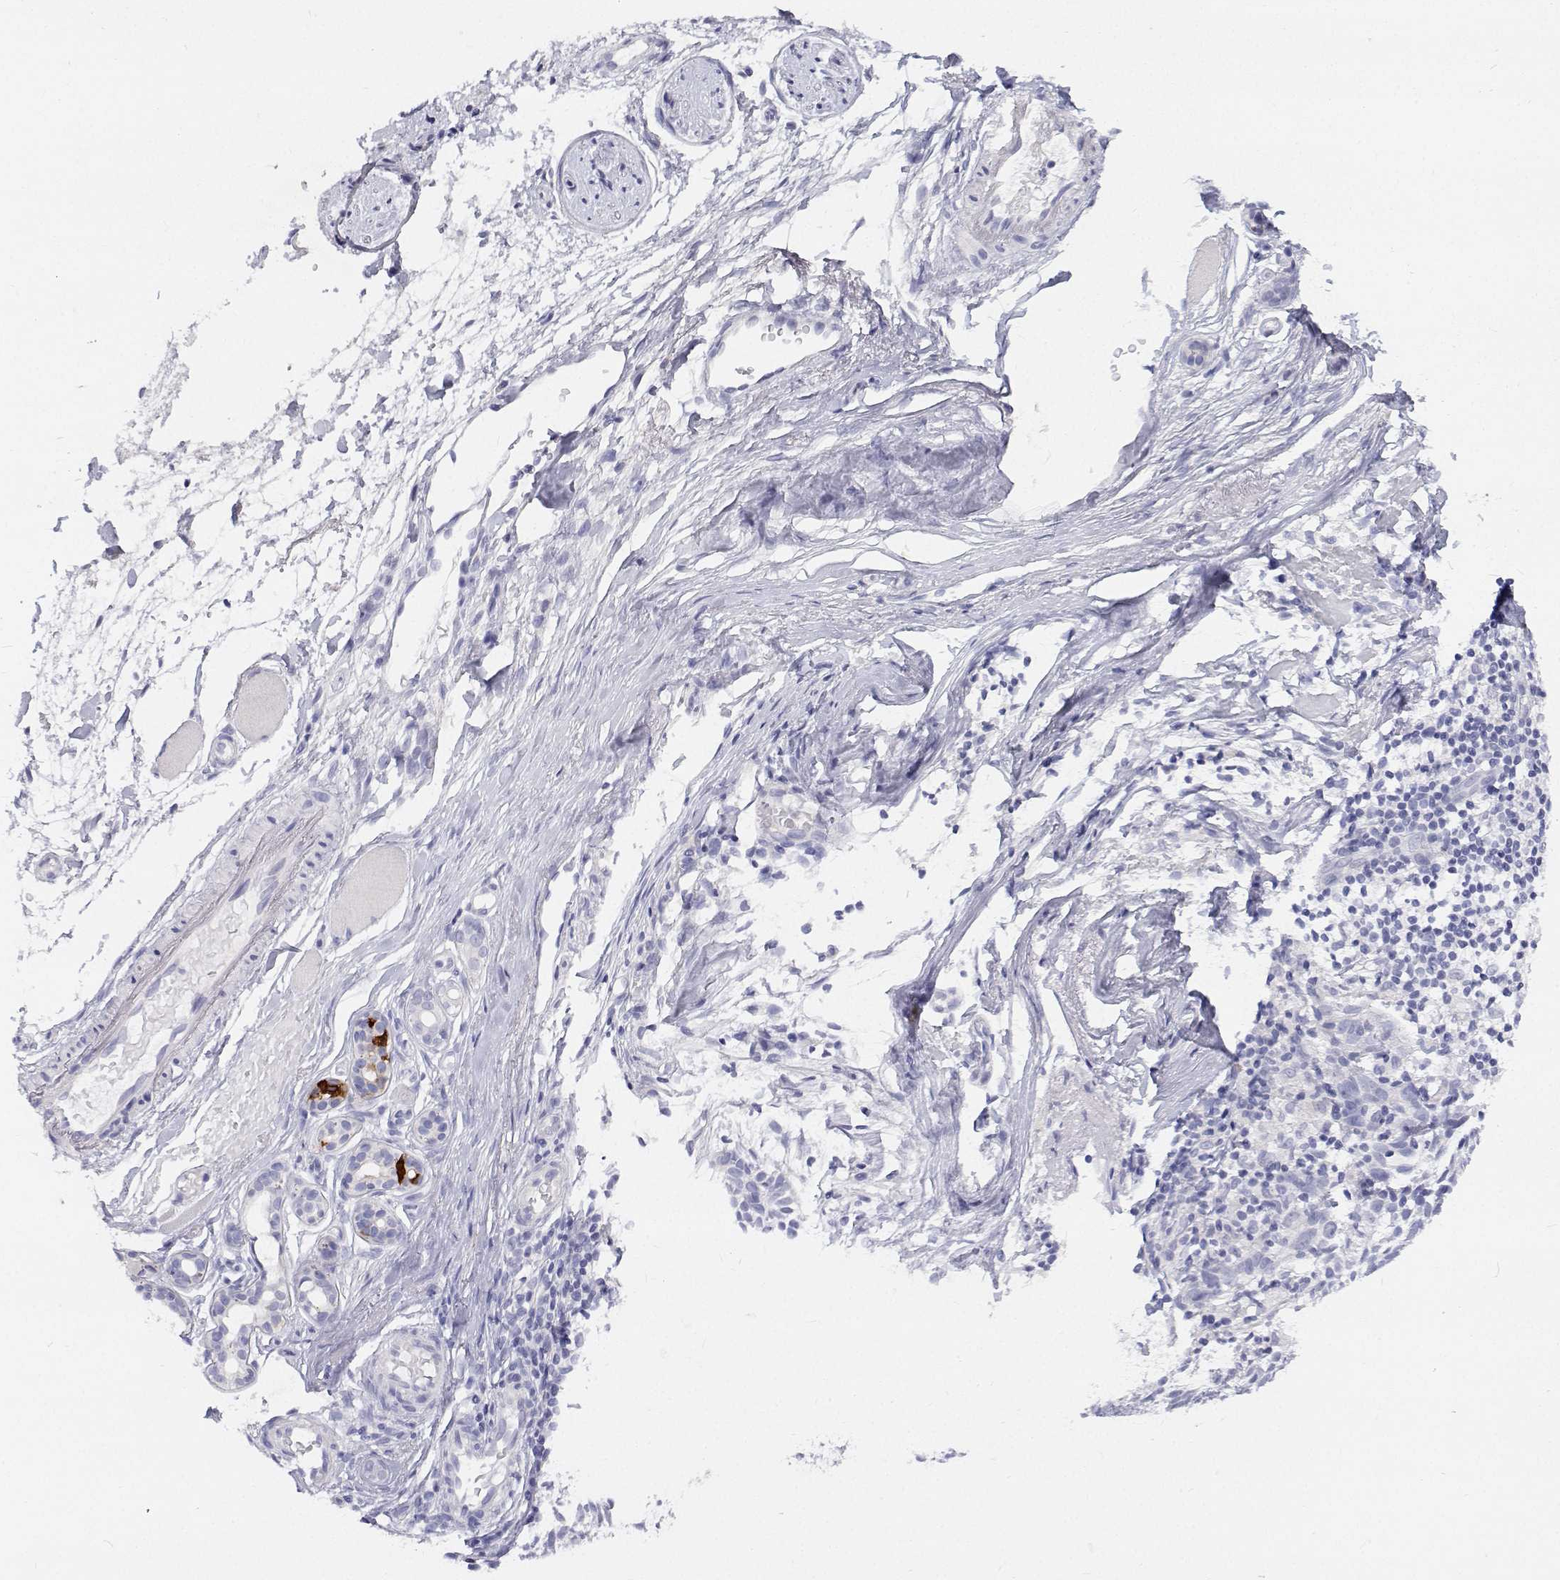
{"staining": {"intensity": "negative", "quantity": "none", "location": "none"}, "tissue": "skin cancer", "cell_type": "Tumor cells", "image_type": "cancer", "snomed": [{"axis": "morphology", "description": "Basal cell carcinoma"}, {"axis": "topography", "description": "Skin"}], "caption": "This is an immunohistochemistry photomicrograph of human basal cell carcinoma (skin). There is no expression in tumor cells.", "gene": "NCR2", "patient": {"sex": "male", "age": 83}}